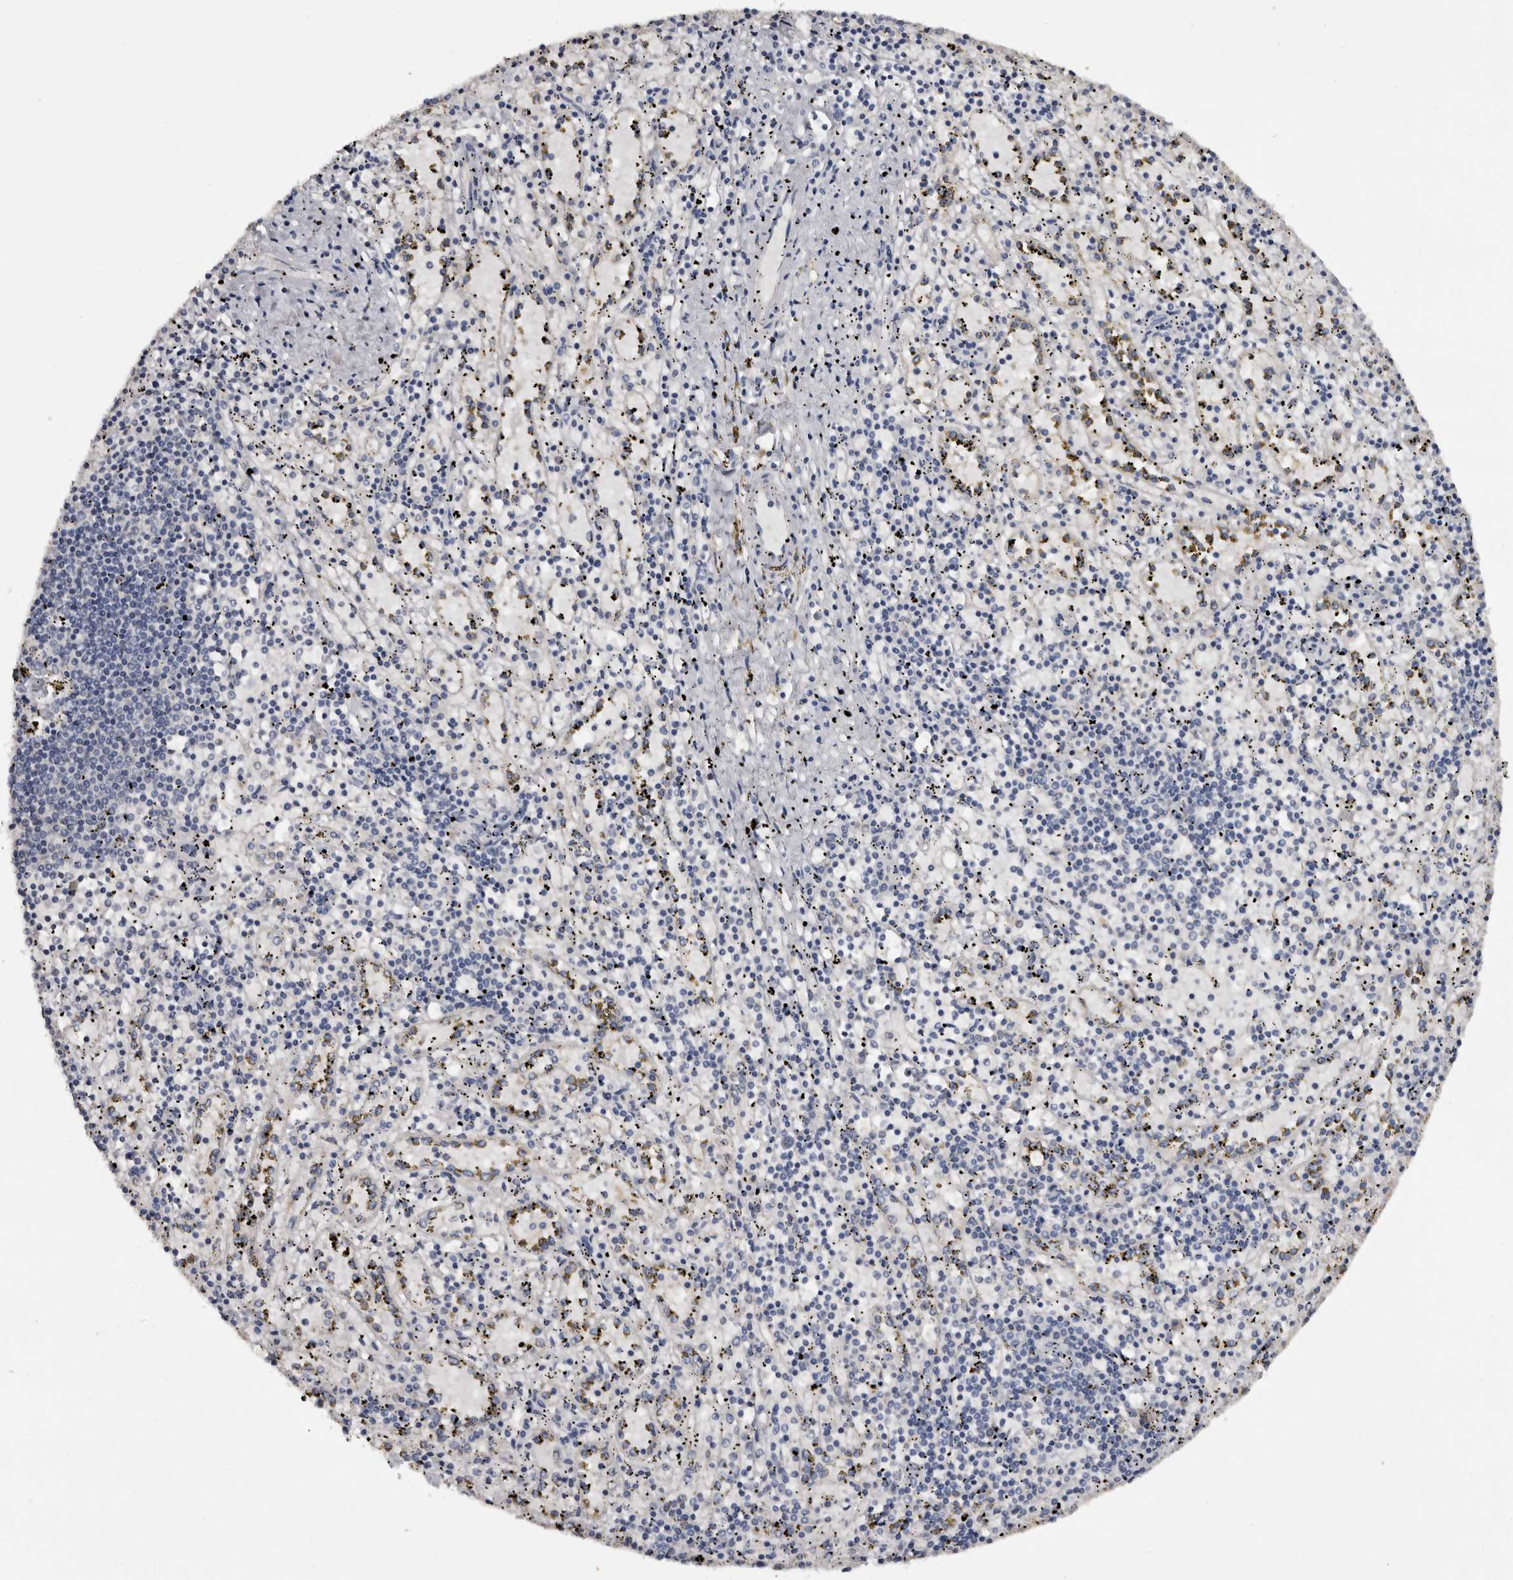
{"staining": {"intensity": "negative", "quantity": "none", "location": "none"}, "tissue": "spleen", "cell_type": "Cells in red pulp", "image_type": "normal", "snomed": [{"axis": "morphology", "description": "Normal tissue, NOS"}, {"axis": "topography", "description": "Spleen"}], "caption": "Immunohistochemical staining of normal human spleen displays no significant staining in cells in red pulp. (Stains: DAB IHC with hematoxylin counter stain, Microscopy: brightfield microscopy at high magnification).", "gene": "DAP", "patient": {"sex": "male", "age": 11}}